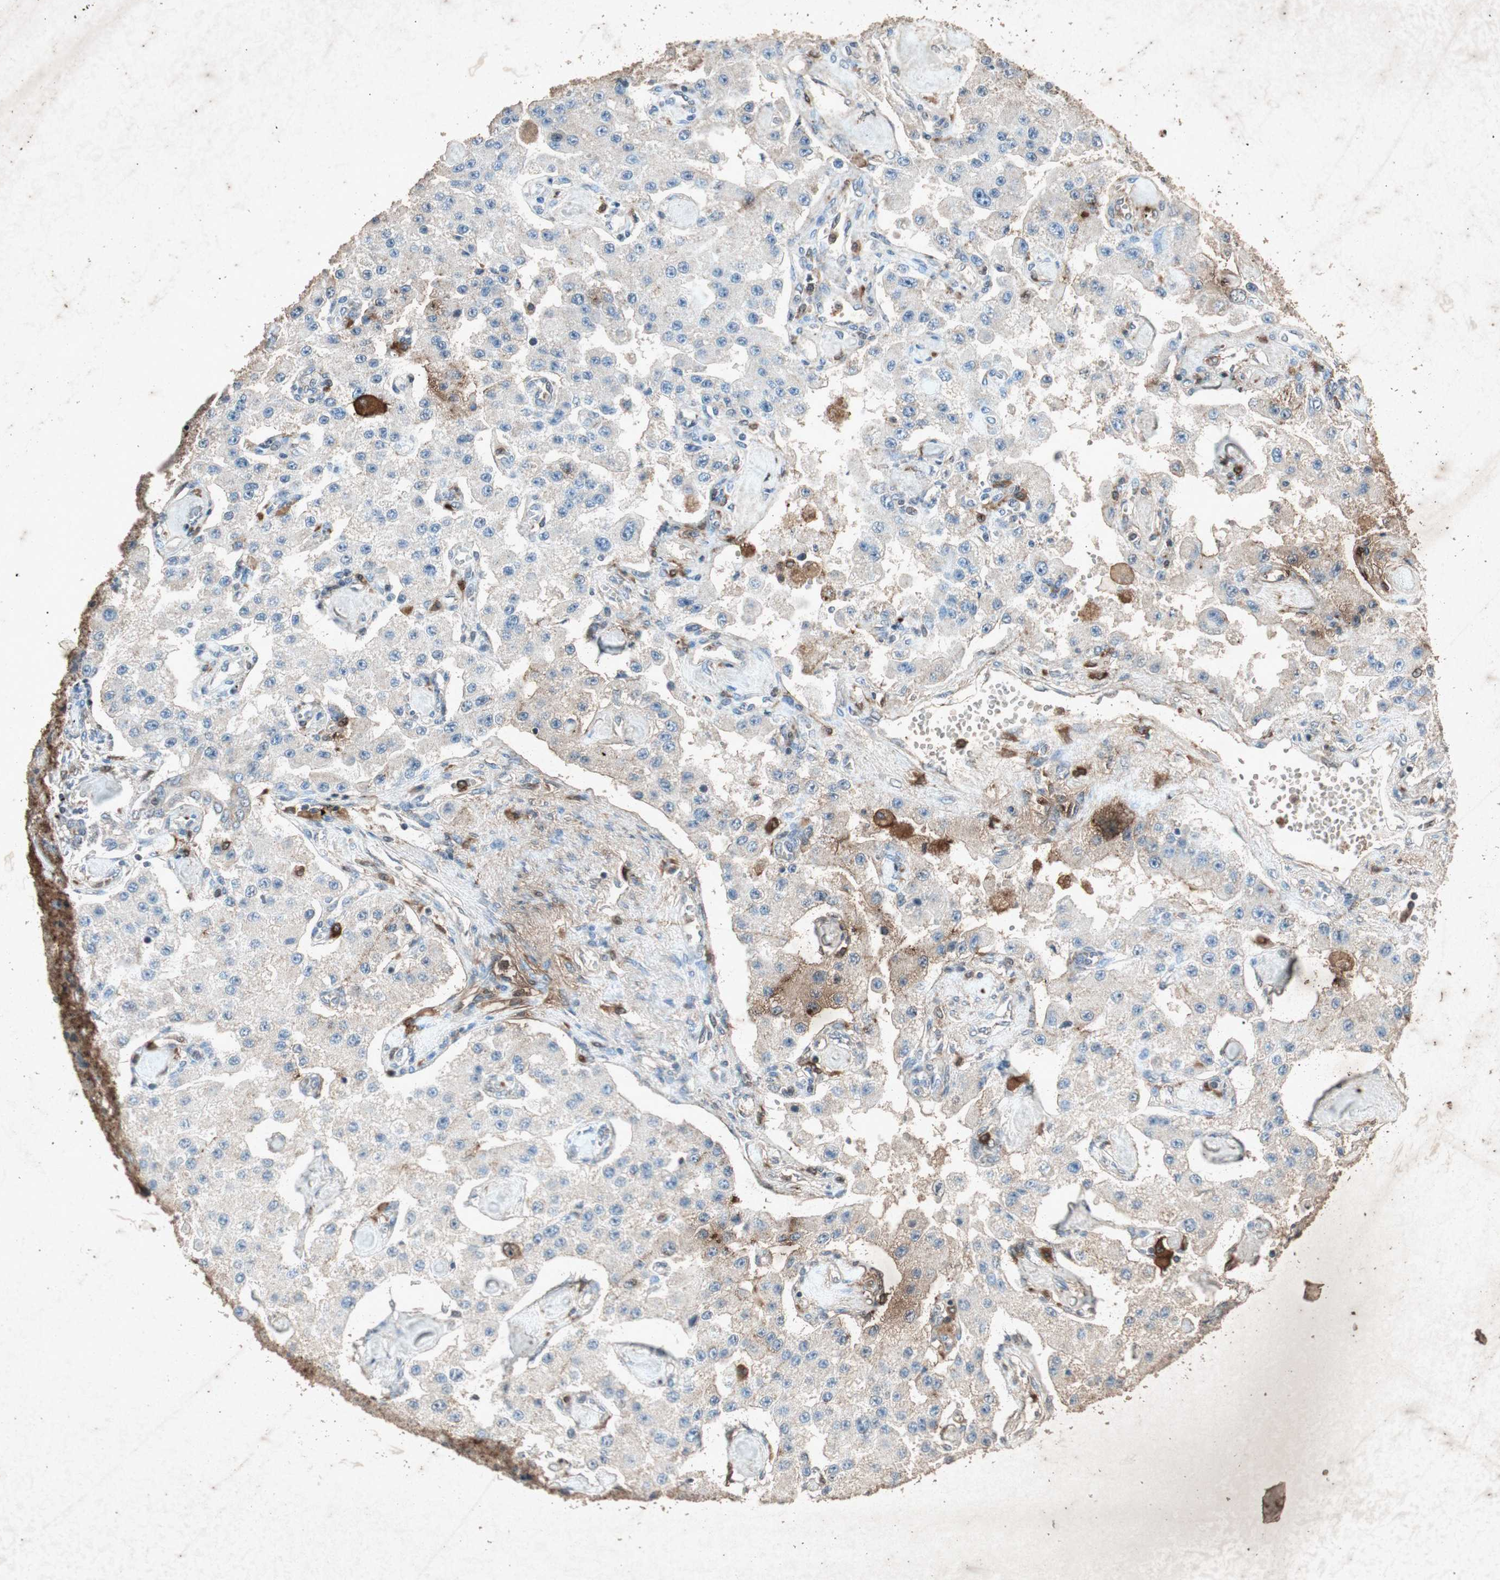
{"staining": {"intensity": "weak", "quantity": "25%-75%", "location": "cytoplasmic/membranous"}, "tissue": "carcinoid", "cell_type": "Tumor cells", "image_type": "cancer", "snomed": [{"axis": "morphology", "description": "Carcinoid, malignant, NOS"}, {"axis": "topography", "description": "Pancreas"}], "caption": "Carcinoid (malignant) was stained to show a protein in brown. There is low levels of weak cytoplasmic/membranous staining in about 25%-75% of tumor cells.", "gene": "TYROBP", "patient": {"sex": "male", "age": 41}}